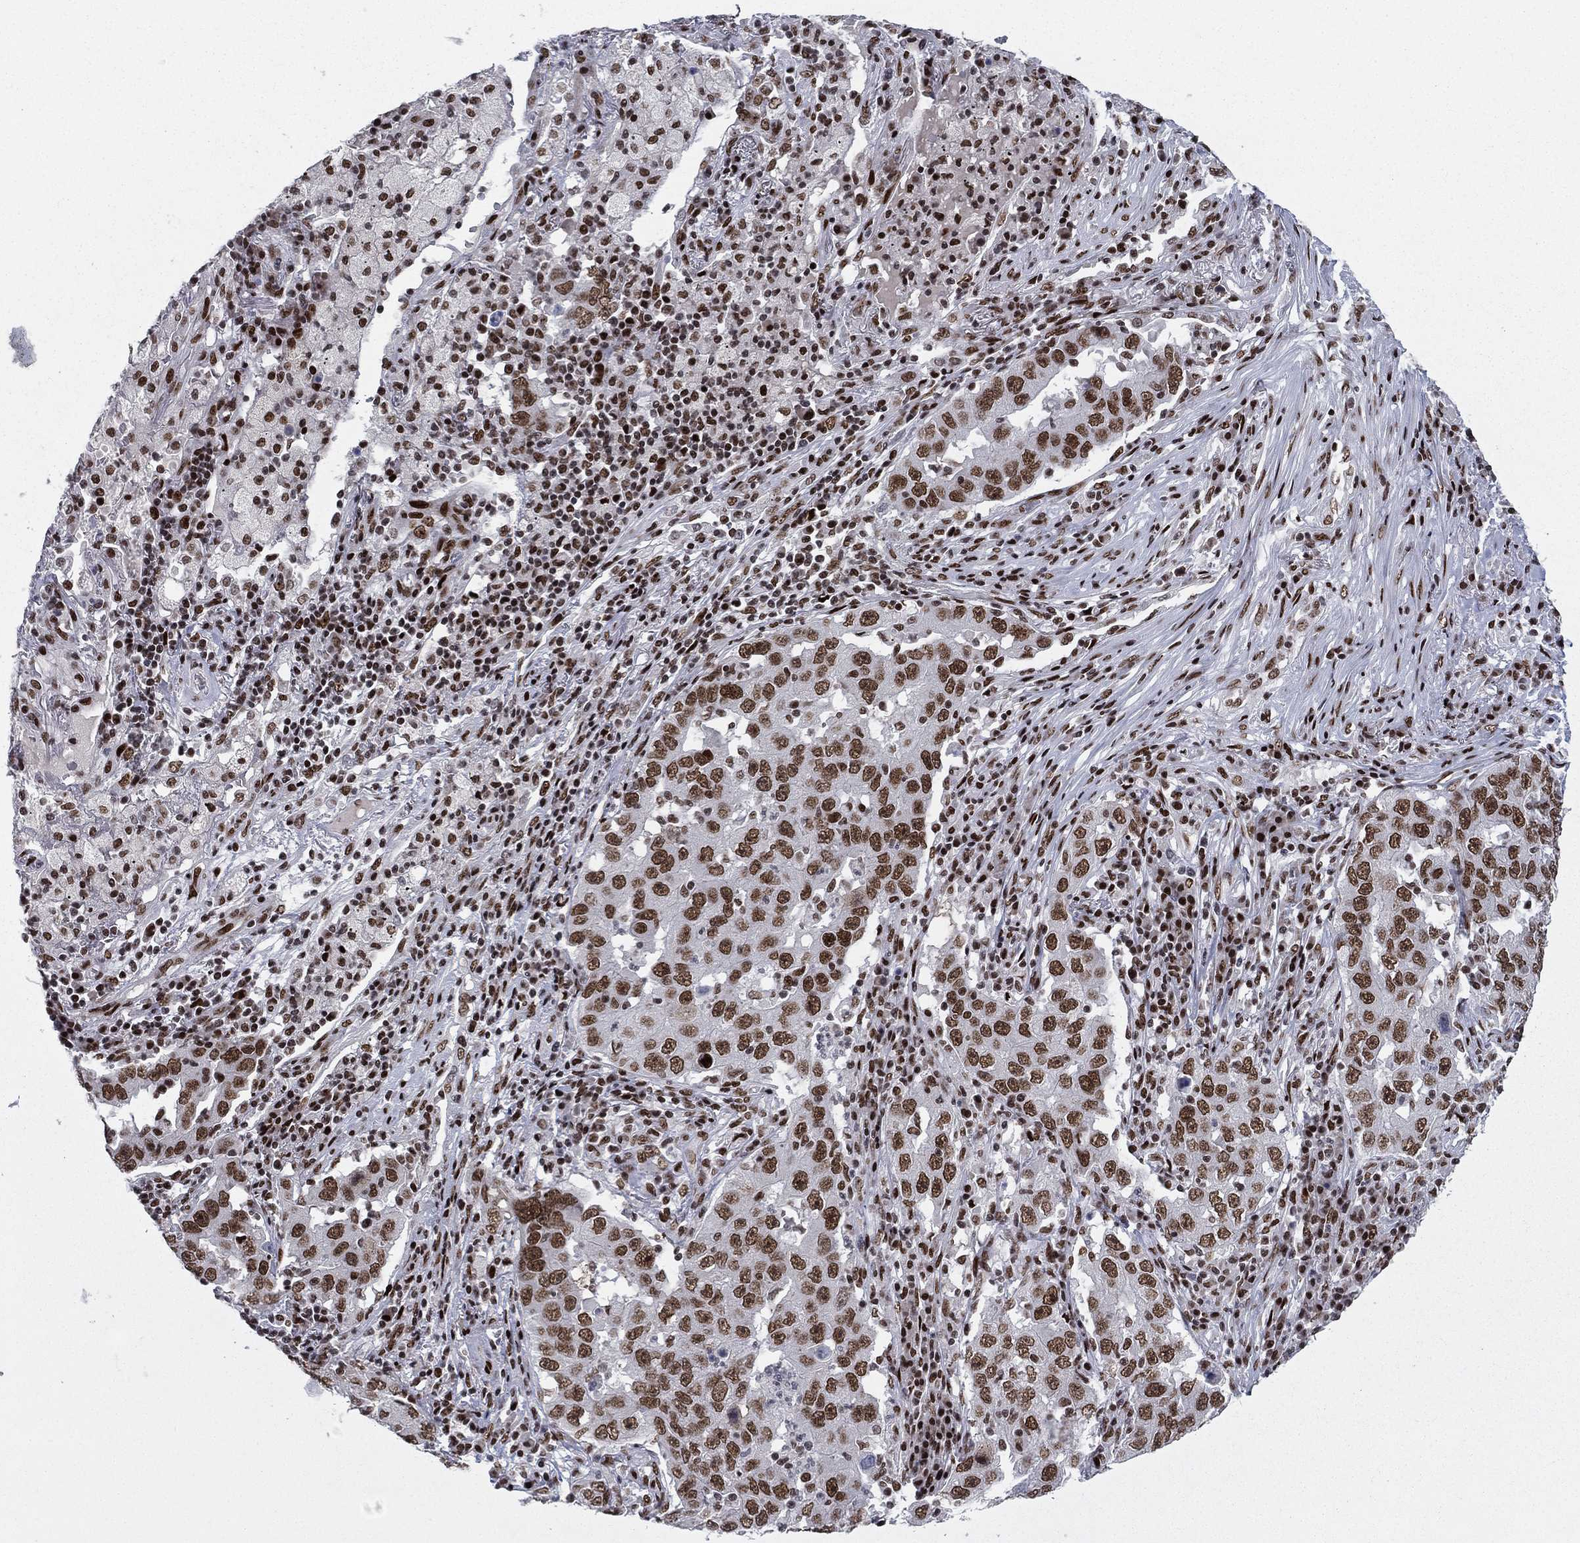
{"staining": {"intensity": "strong", "quantity": ">75%", "location": "nuclear"}, "tissue": "lung cancer", "cell_type": "Tumor cells", "image_type": "cancer", "snomed": [{"axis": "morphology", "description": "Adenocarcinoma, NOS"}, {"axis": "topography", "description": "Lung"}], "caption": "Immunohistochemistry (DAB (3,3'-diaminobenzidine)) staining of human lung cancer reveals strong nuclear protein positivity in approximately >75% of tumor cells.", "gene": "RTF1", "patient": {"sex": "male", "age": 73}}